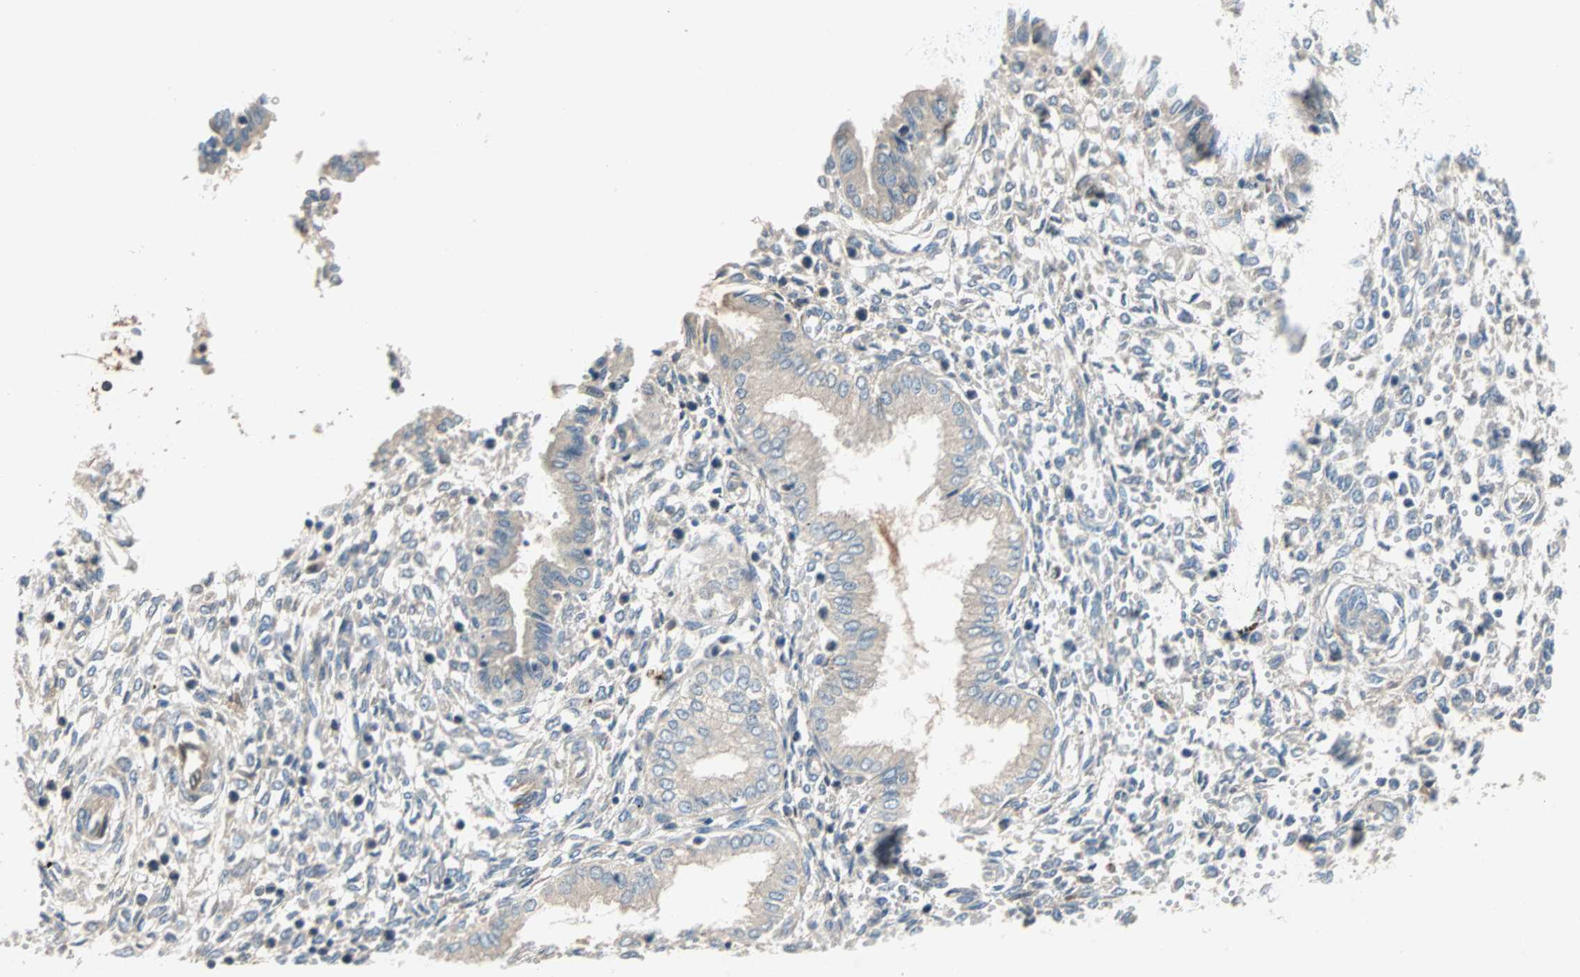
{"staining": {"intensity": "weak", "quantity": "<25%", "location": "cytoplasmic/membranous"}, "tissue": "endometrium", "cell_type": "Cells in endometrial stroma", "image_type": "normal", "snomed": [{"axis": "morphology", "description": "Normal tissue, NOS"}, {"axis": "topography", "description": "Endometrium"}], "caption": "Benign endometrium was stained to show a protein in brown. There is no significant positivity in cells in endometrial stroma.", "gene": "MAP4K1", "patient": {"sex": "female", "age": 33}}